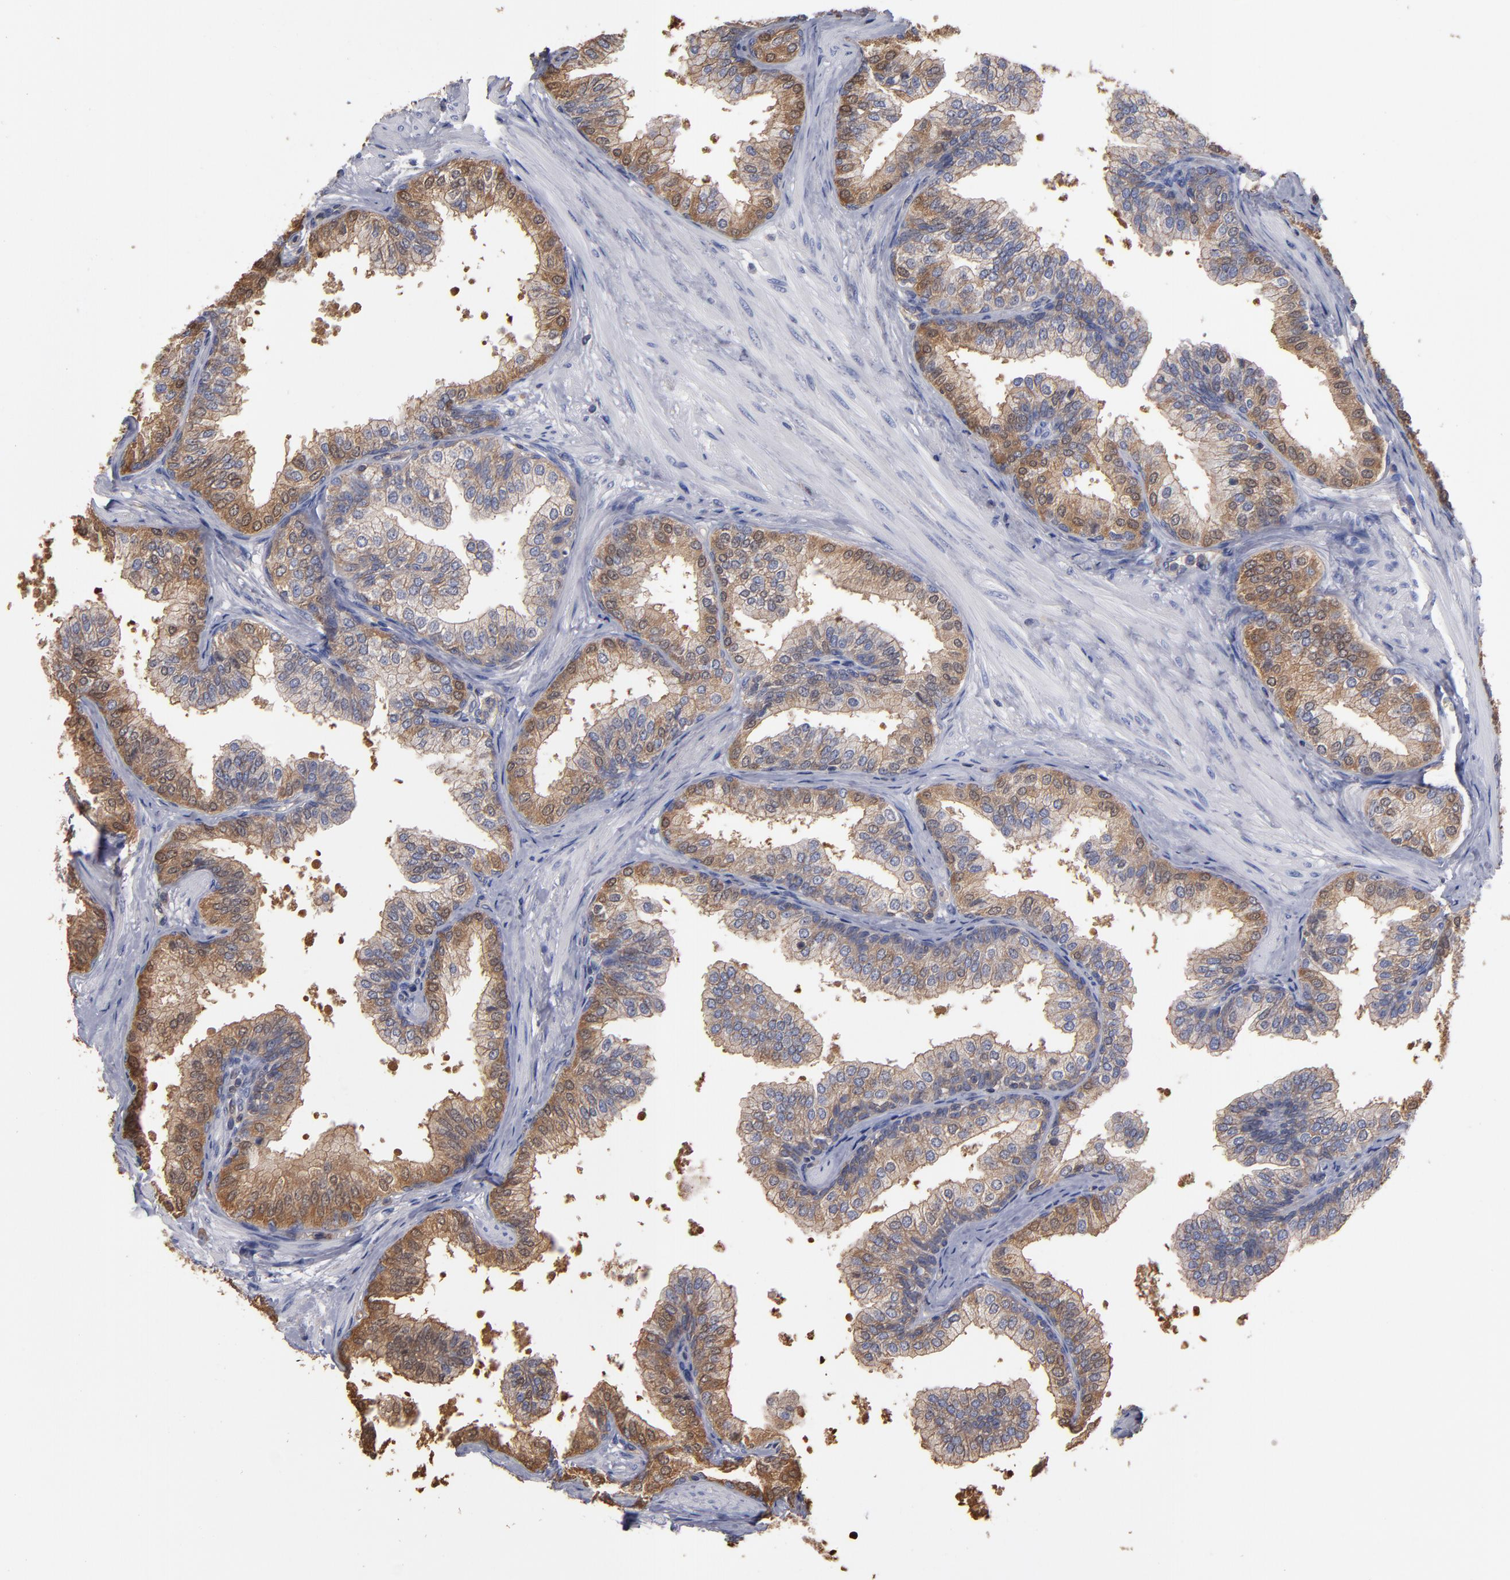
{"staining": {"intensity": "weak", "quantity": "25%-75%", "location": "cytoplasmic/membranous"}, "tissue": "prostate", "cell_type": "Glandular cells", "image_type": "normal", "snomed": [{"axis": "morphology", "description": "Normal tissue, NOS"}, {"axis": "topography", "description": "Prostate"}], "caption": "Immunohistochemistry photomicrograph of benign prostate: prostate stained using IHC demonstrates low levels of weak protein expression localized specifically in the cytoplasmic/membranous of glandular cells, appearing as a cytoplasmic/membranous brown color.", "gene": "ESYT2", "patient": {"sex": "male", "age": 60}}